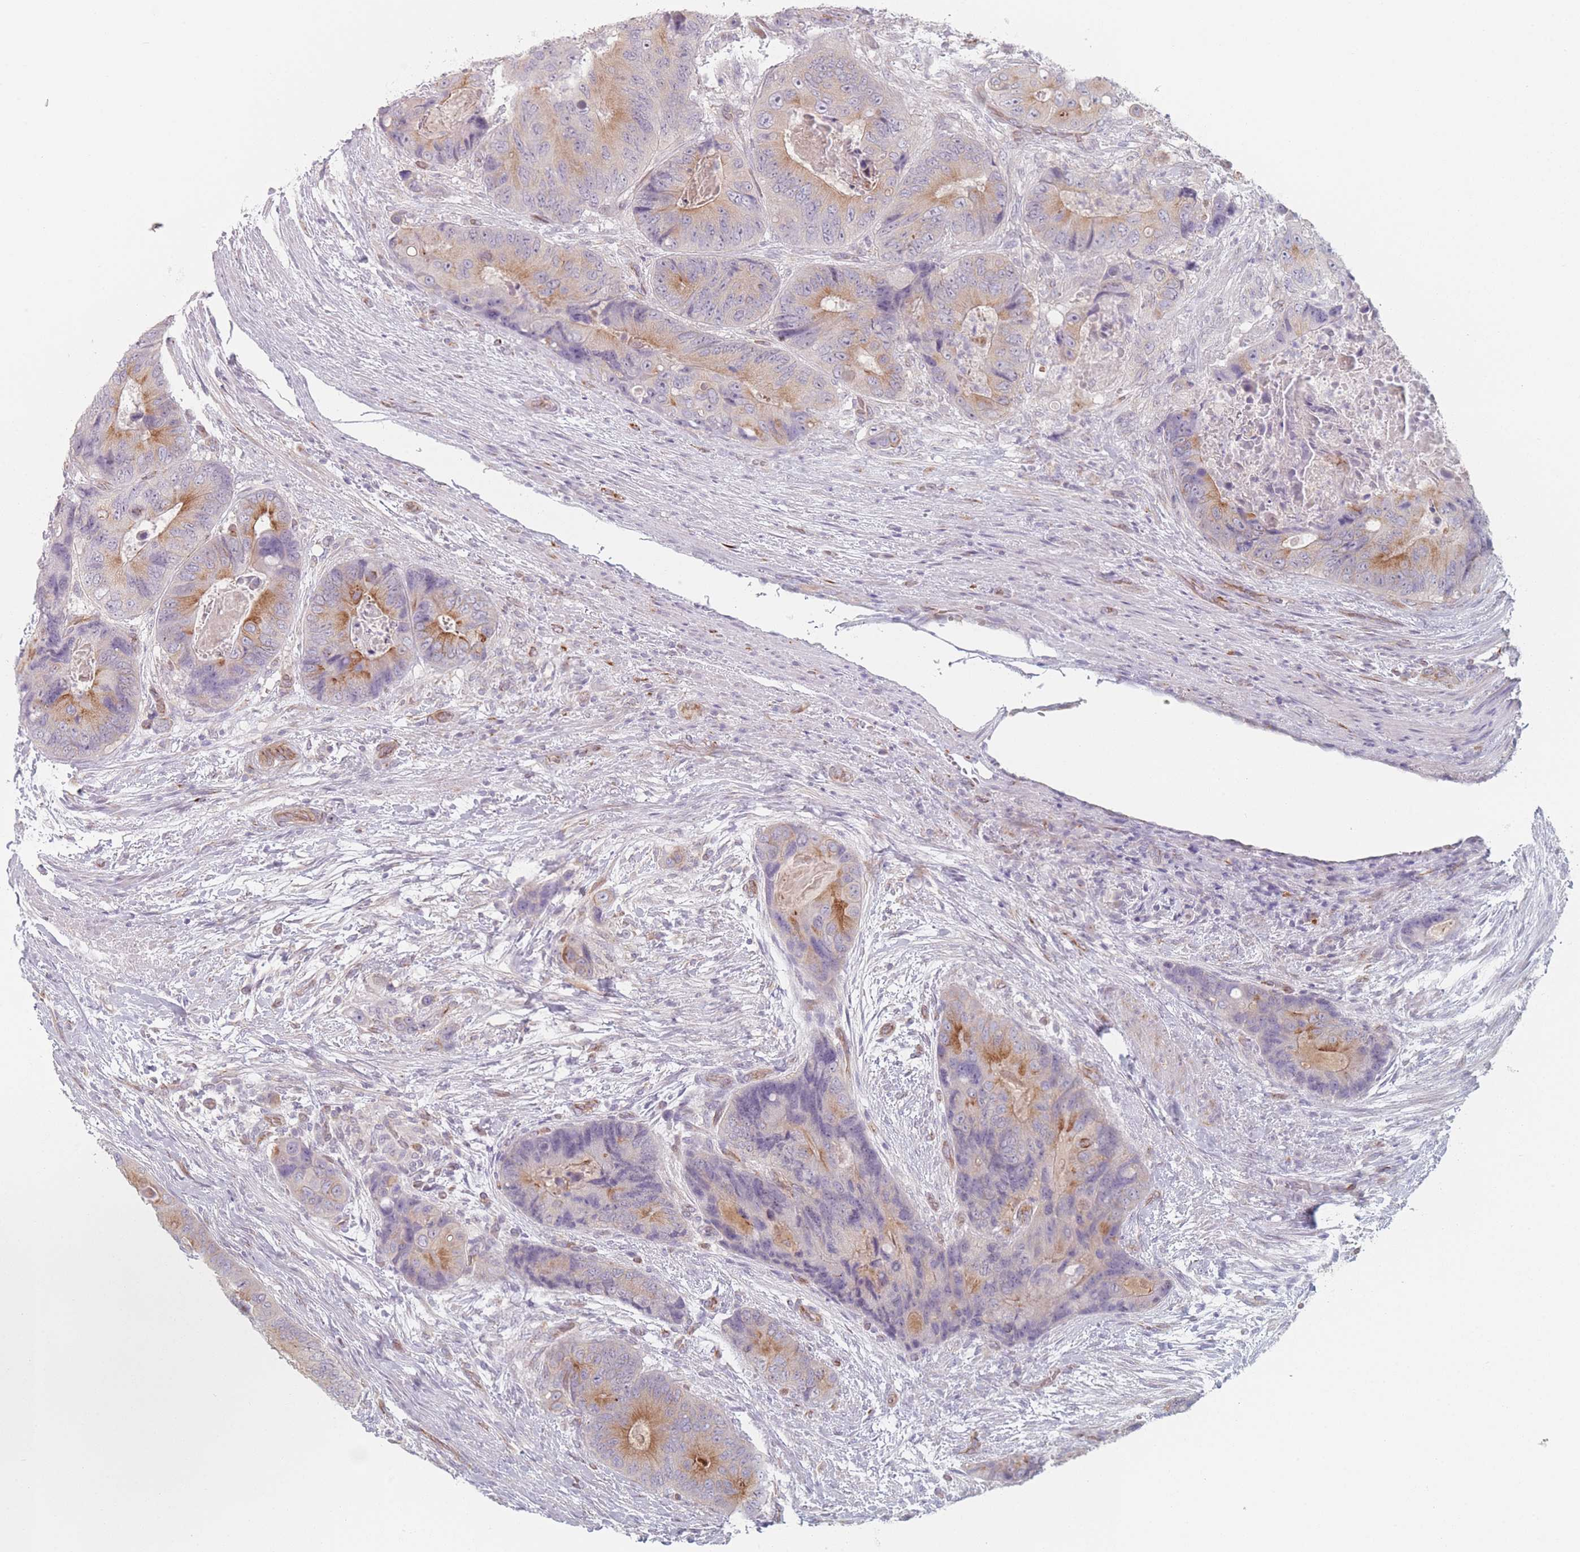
{"staining": {"intensity": "moderate", "quantity": "25%-75%", "location": "cytoplasmic/membranous"}, "tissue": "colorectal cancer", "cell_type": "Tumor cells", "image_type": "cancer", "snomed": [{"axis": "morphology", "description": "Adenocarcinoma, NOS"}, {"axis": "topography", "description": "Colon"}], "caption": "This photomicrograph shows immunohistochemistry (IHC) staining of colorectal adenocarcinoma, with medium moderate cytoplasmic/membranous positivity in approximately 25%-75% of tumor cells.", "gene": "RNF4", "patient": {"sex": "male", "age": 84}}